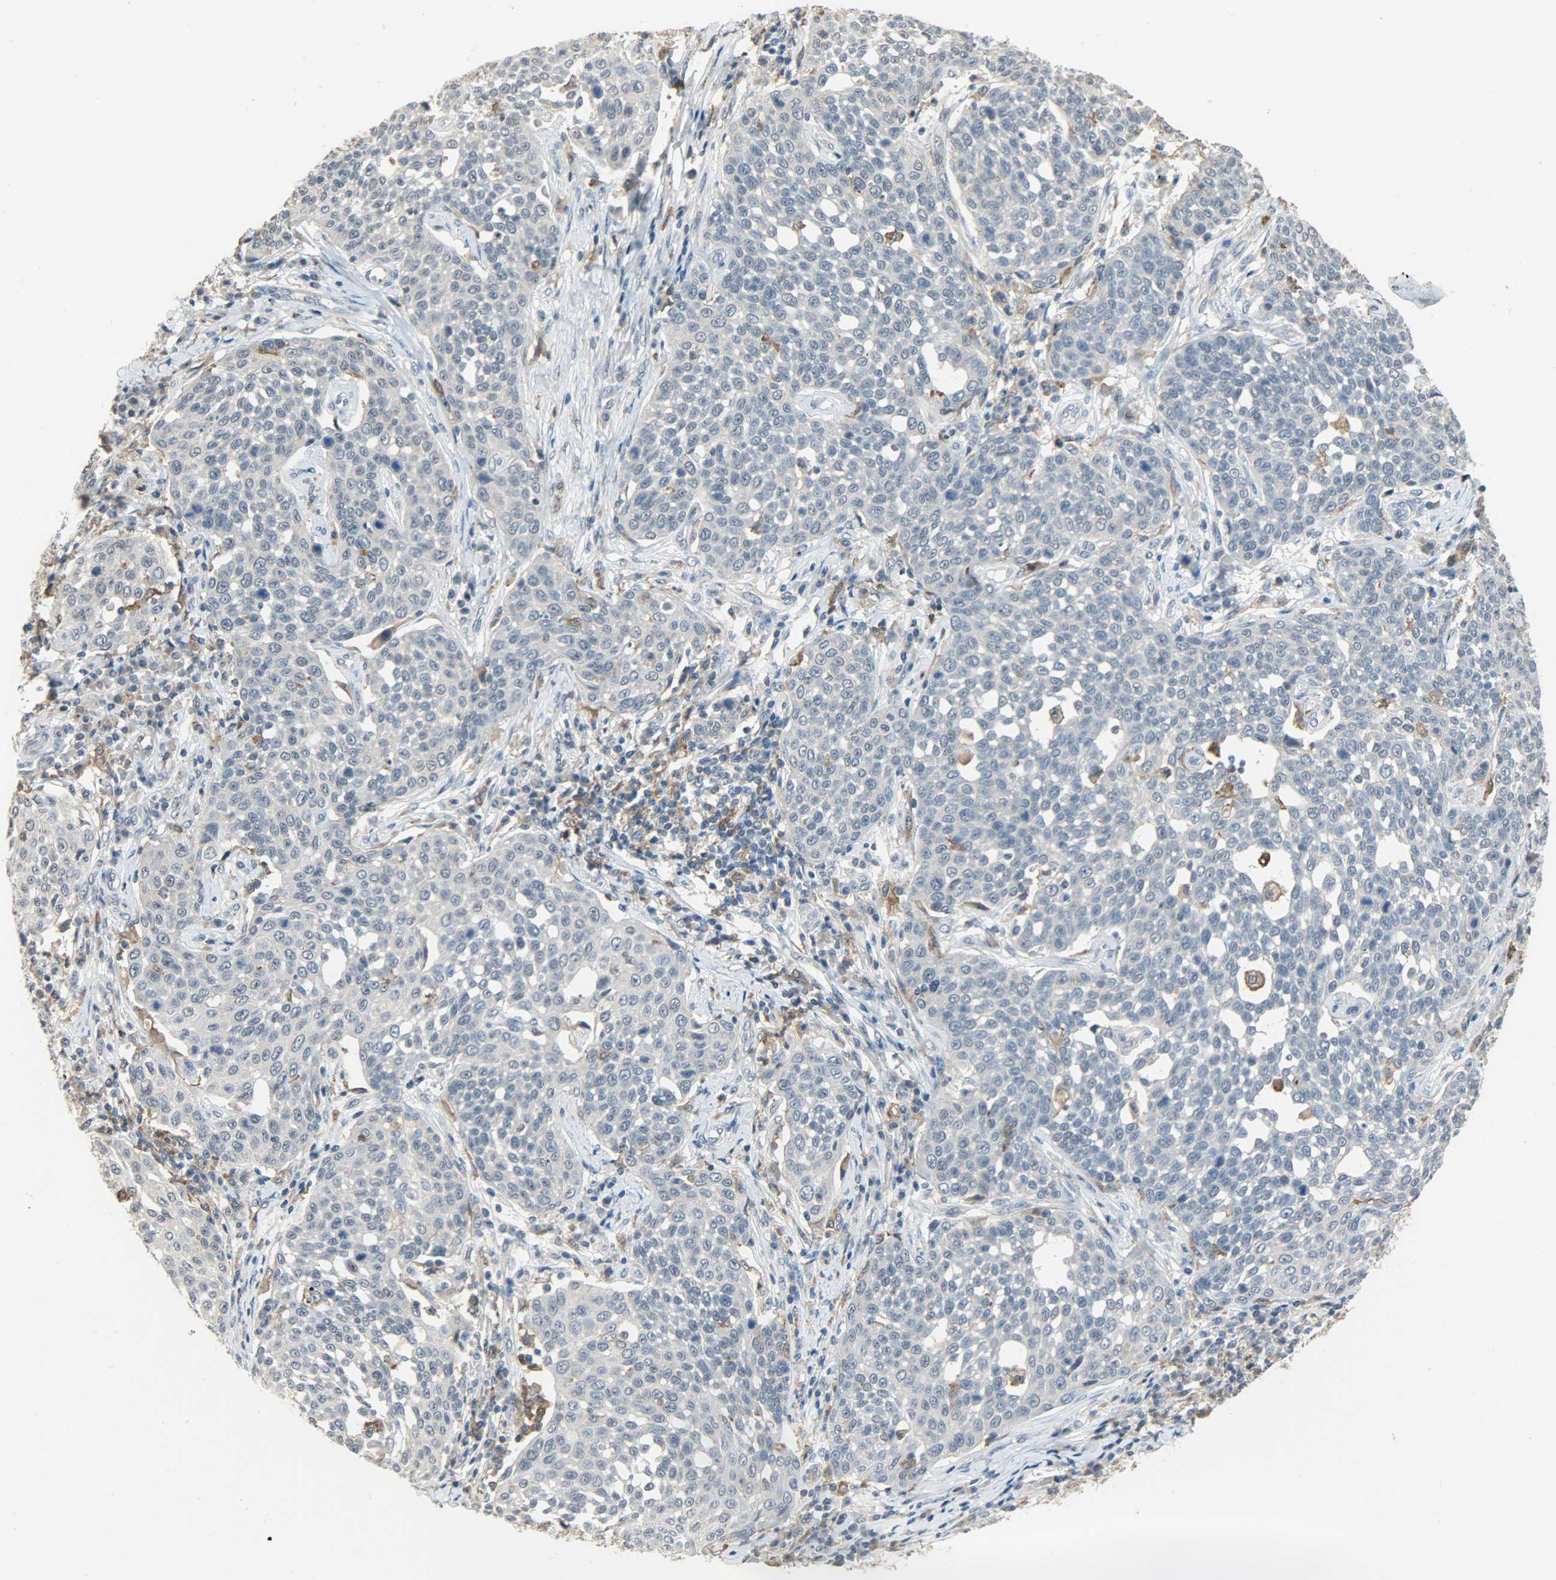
{"staining": {"intensity": "negative", "quantity": "none", "location": "none"}, "tissue": "cervical cancer", "cell_type": "Tumor cells", "image_type": "cancer", "snomed": [{"axis": "morphology", "description": "Squamous cell carcinoma, NOS"}, {"axis": "topography", "description": "Cervix"}], "caption": "This is a photomicrograph of IHC staining of cervical cancer (squamous cell carcinoma), which shows no staining in tumor cells.", "gene": "SKAP2", "patient": {"sex": "female", "age": 34}}